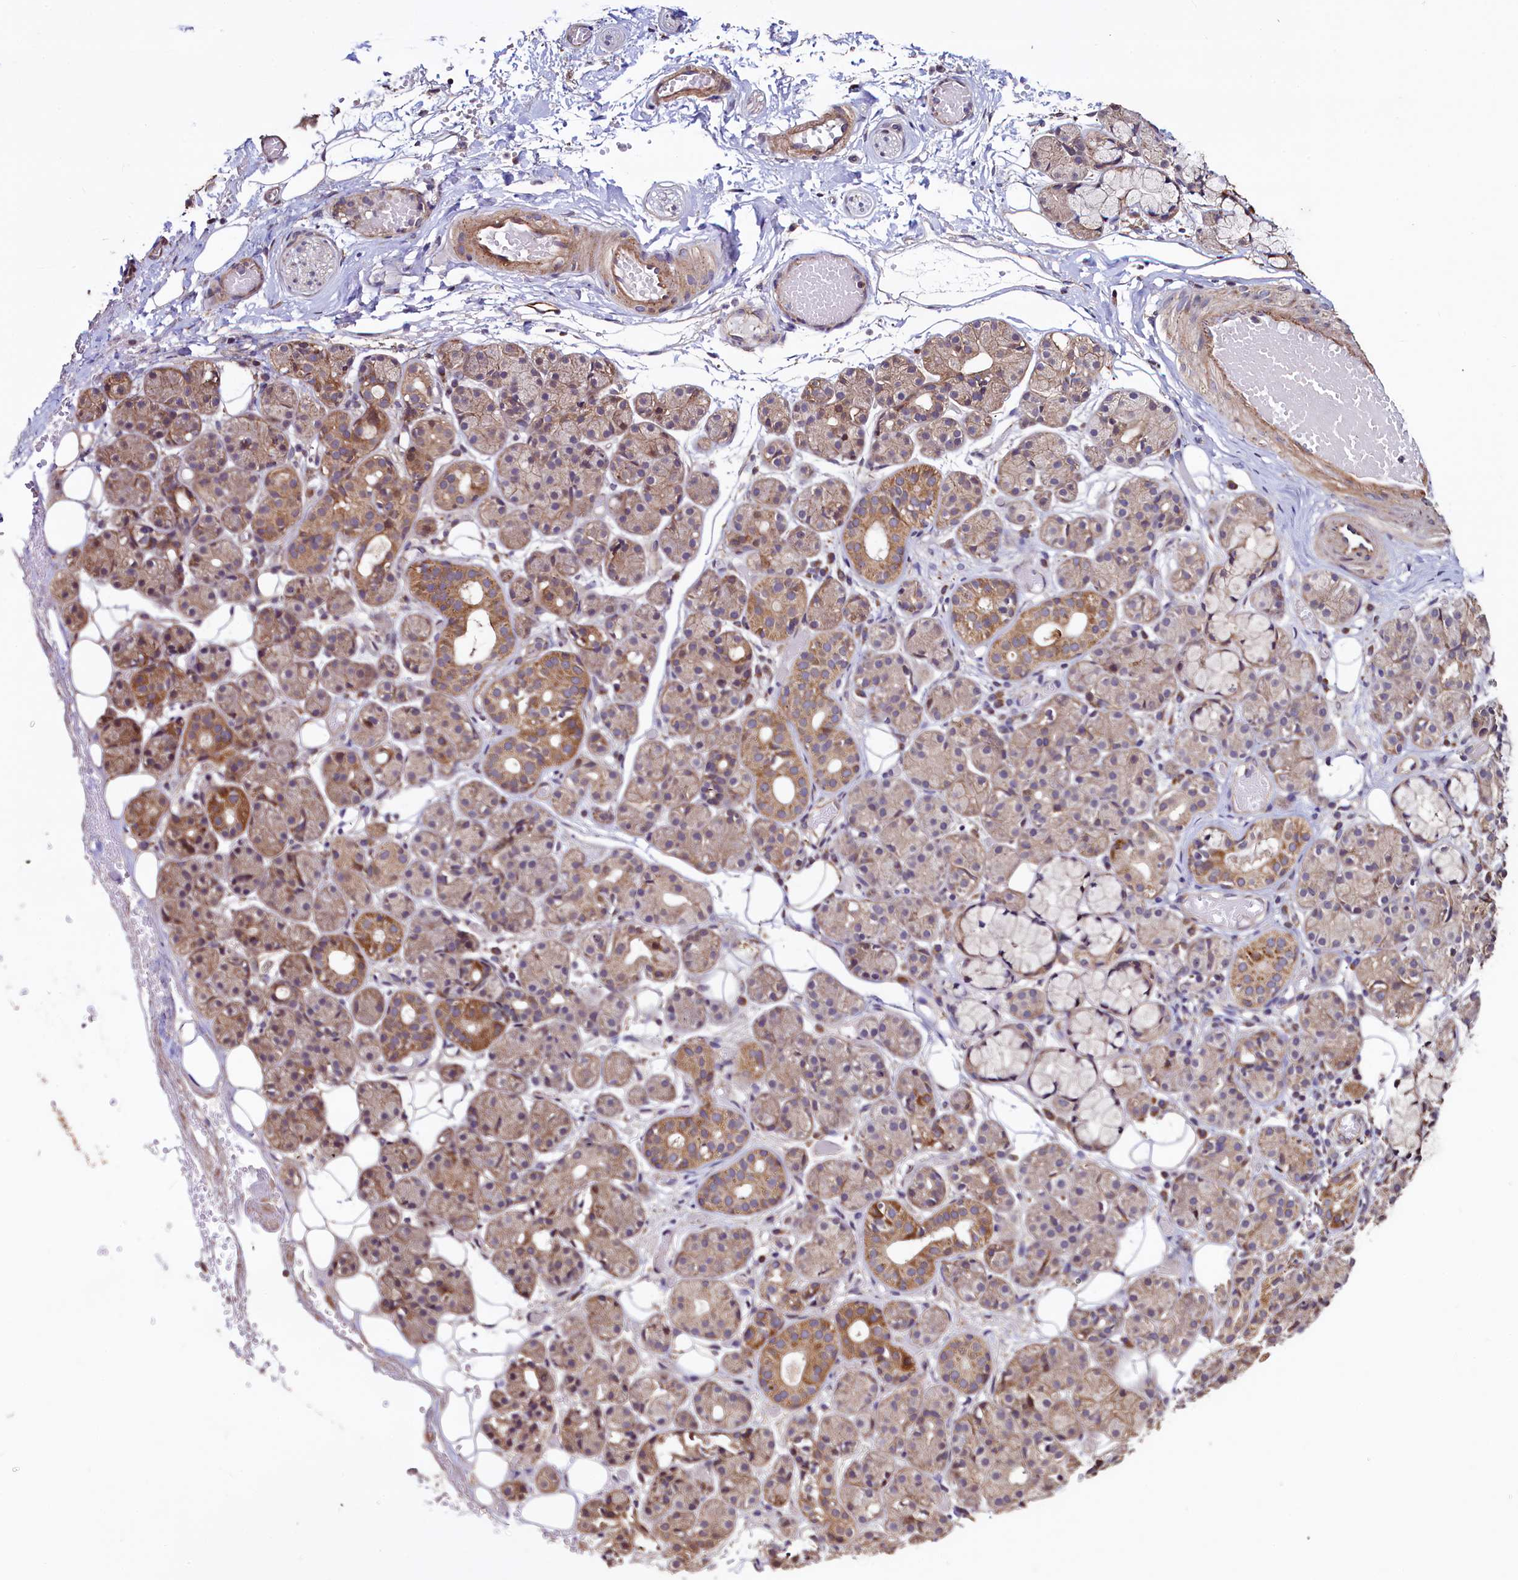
{"staining": {"intensity": "moderate", "quantity": "25%-75%", "location": "cytoplasmic/membranous"}, "tissue": "salivary gland", "cell_type": "Glandular cells", "image_type": "normal", "snomed": [{"axis": "morphology", "description": "Normal tissue, NOS"}, {"axis": "topography", "description": "Salivary gland"}], "caption": "Moderate cytoplasmic/membranous positivity is identified in approximately 25%-75% of glandular cells in normal salivary gland. Using DAB (brown) and hematoxylin (blue) stains, captured at high magnification using brightfield microscopy.", "gene": "RBFA", "patient": {"sex": "male", "age": 63}}